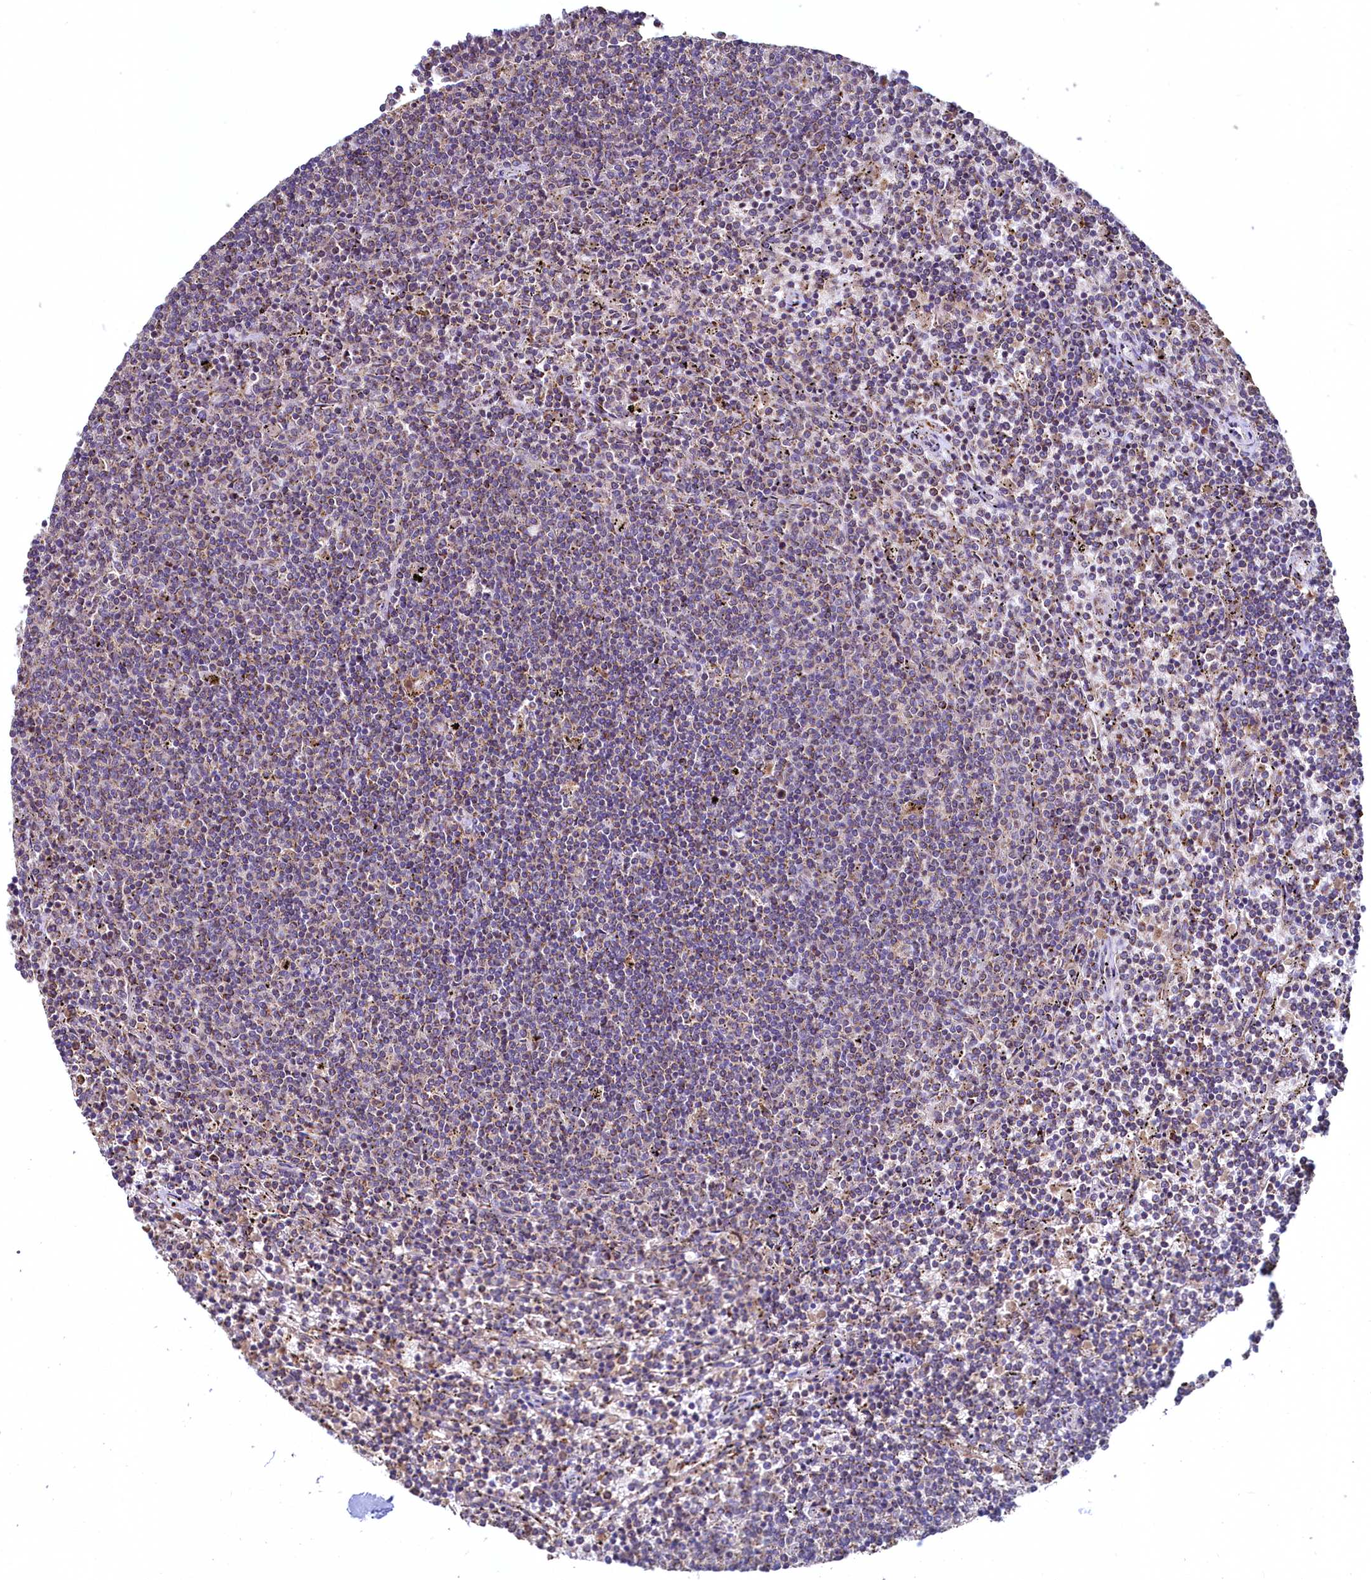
{"staining": {"intensity": "moderate", "quantity": "<25%", "location": "cytoplasmic/membranous"}, "tissue": "lymphoma", "cell_type": "Tumor cells", "image_type": "cancer", "snomed": [{"axis": "morphology", "description": "Malignant lymphoma, non-Hodgkin's type, Low grade"}, {"axis": "topography", "description": "Spleen"}], "caption": "High-power microscopy captured an IHC photomicrograph of malignant lymphoma, non-Hodgkin's type (low-grade), revealing moderate cytoplasmic/membranous staining in approximately <25% of tumor cells.", "gene": "METTL4", "patient": {"sex": "female", "age": 50}}